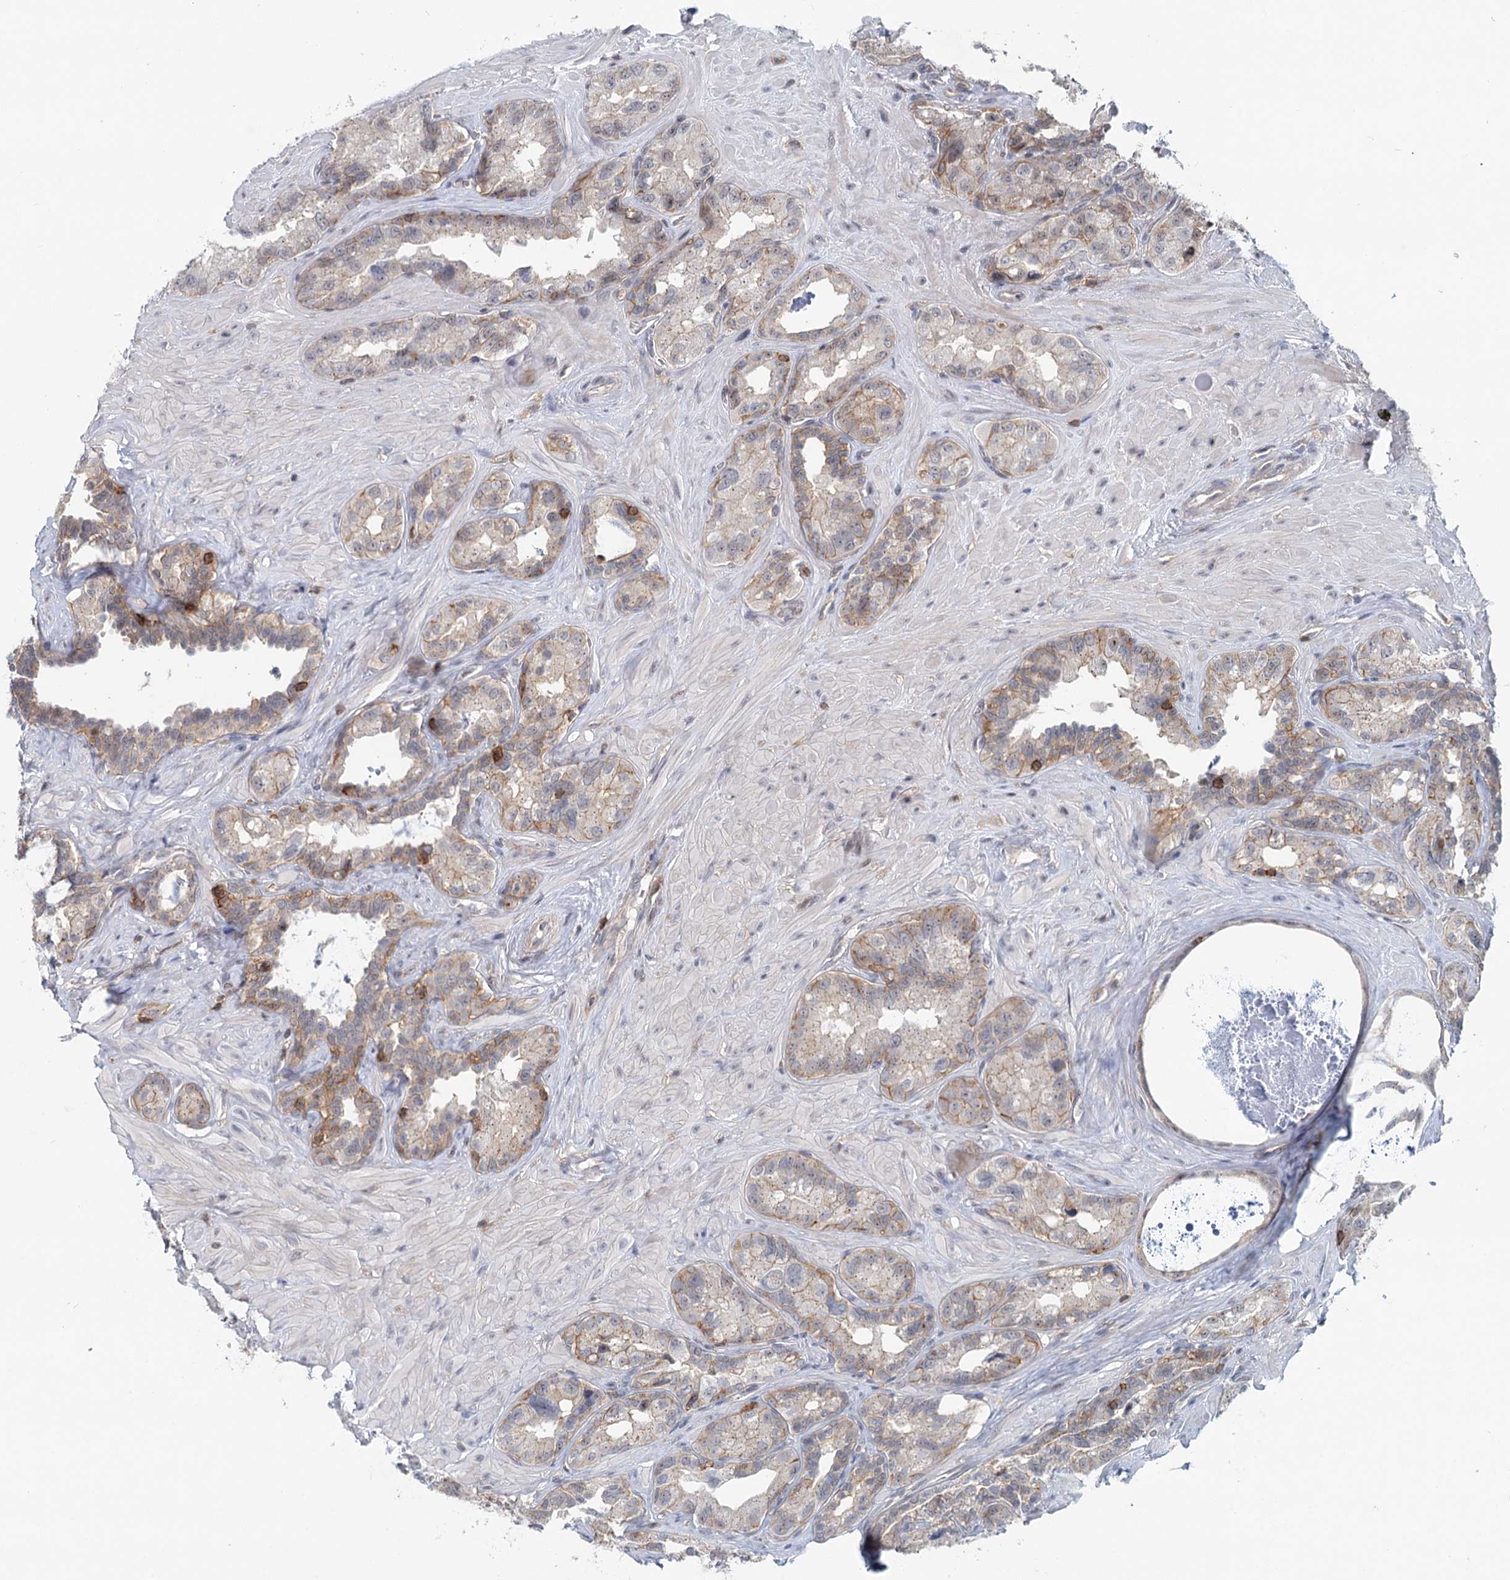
{"staining": {"intensity": "moderate", "quantity": "<25%", "location": "cytoplasmic/membranous"}, "tissue": "seminal vesicle", "cell_type": "Glandular cells", "image_type": "normal", "snomed": [{"axis": "morphology", "description": "Normal tissue, NOS"}, {"axis": "topography", "description": "Seminal veicle"}, {"axis": "topography", "description": "Peripheral nerve tissue"}], "caption": "A brown stain labels moderate cytoplasmic/membranous positivity of a protein in glandular cells of unremarkable human seminal vesicle. The staining was performed using DAB, with brown indicating positive protein expression. Nuclei are stained blue with hematoxylin.", "gene": "CDC42SE2", "patient": {"sex": "male", "age": 67}}